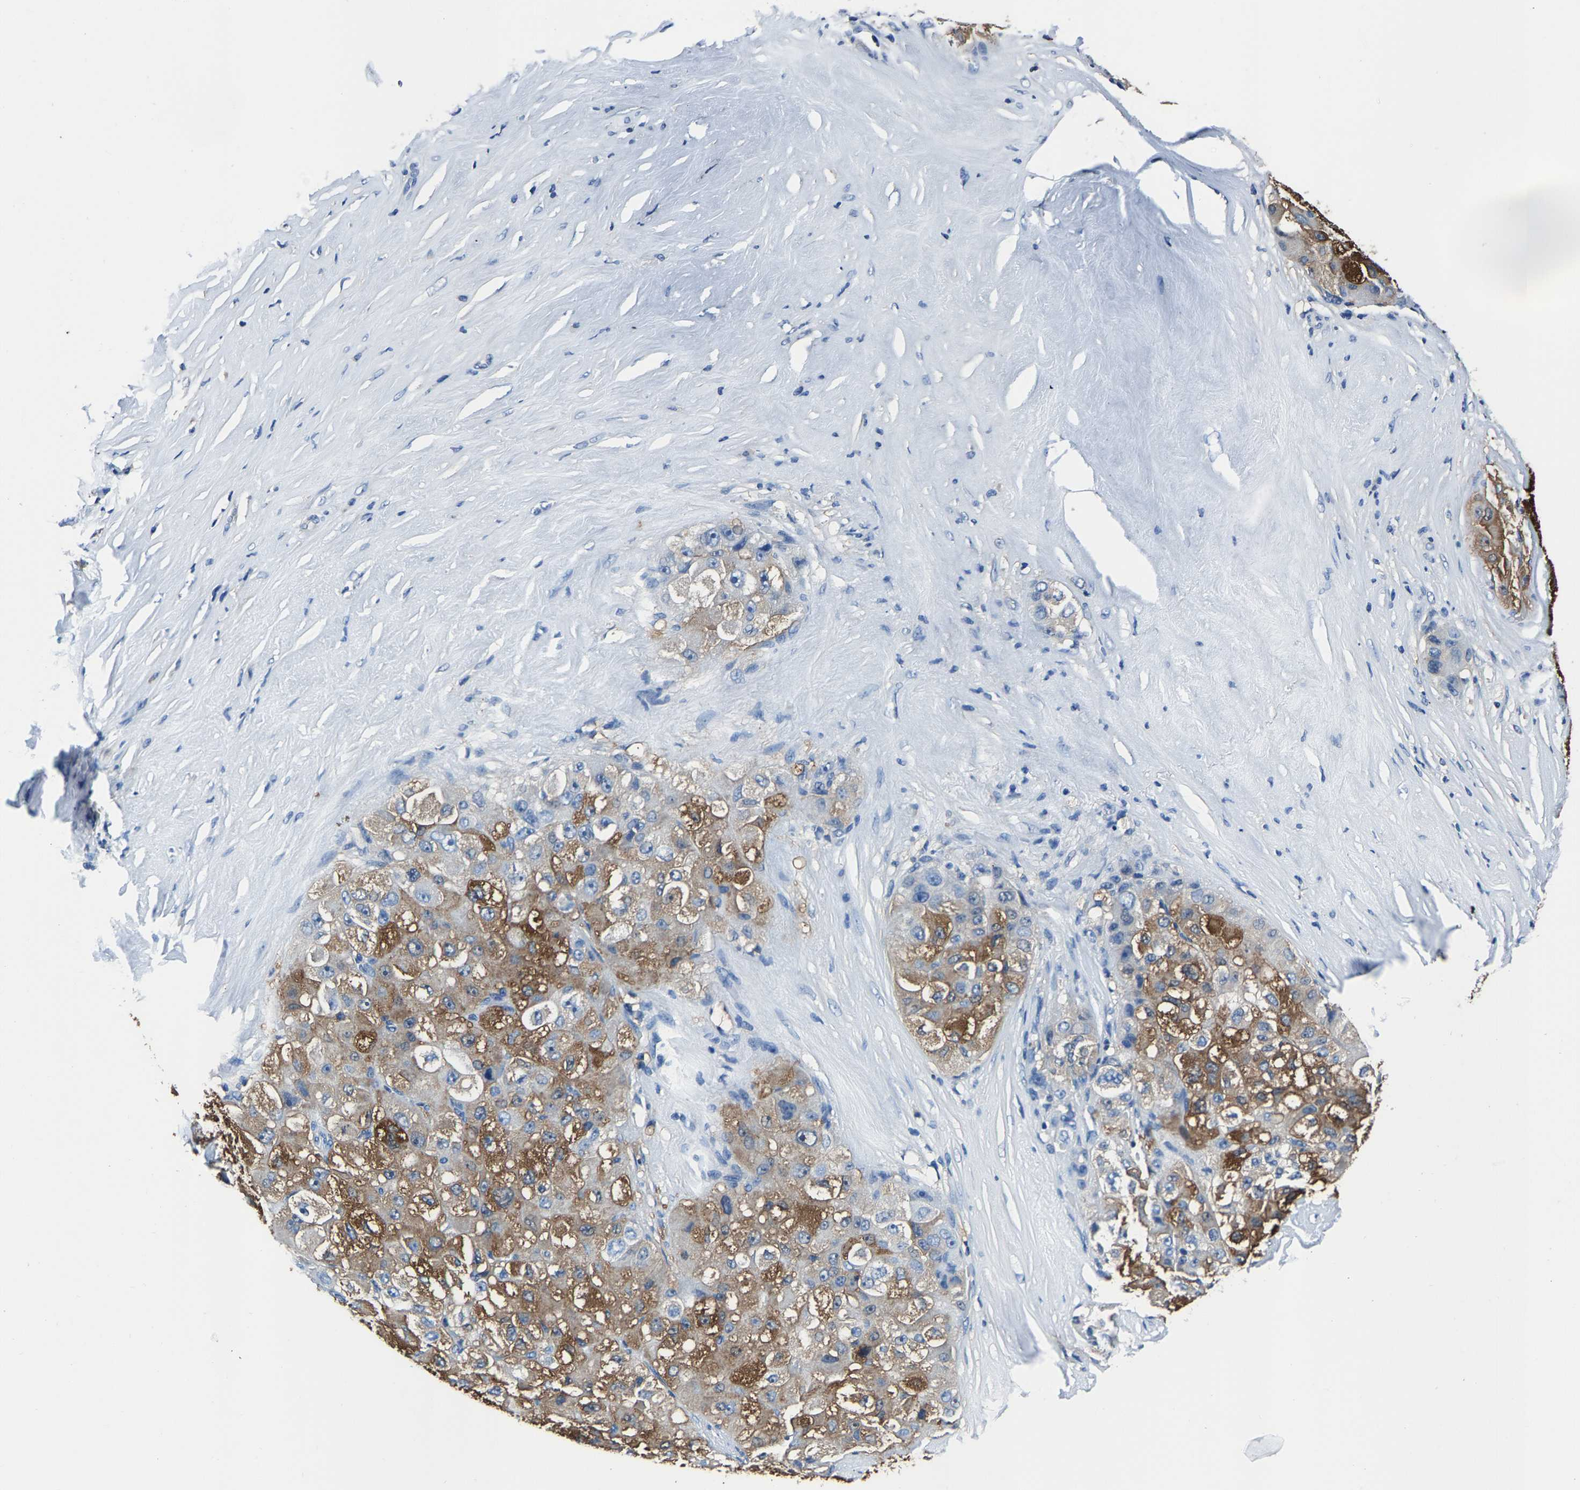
{"staining": {"intensity": "strong", "quantity": ">75%", "location": "cytoplasmic/membranous"}, "tissue": "liver cancer", "cell_type": "Tumor cells", "image_type": "cancer", "snomed": [{"axis": "morphology", "description": "Carcinoma, Hepatocellular, NOS"}, {"axis": "topography", "description": "Liver"}], "caption": "Immunohistochemical staining of liver hepatocellular carcinoma shows high levels of strong cytoplasmic/membranous protein expression in about >75% of tumor cells.", "gene": "ALDOB", "patient": {"sex": "male", "age": 80}}